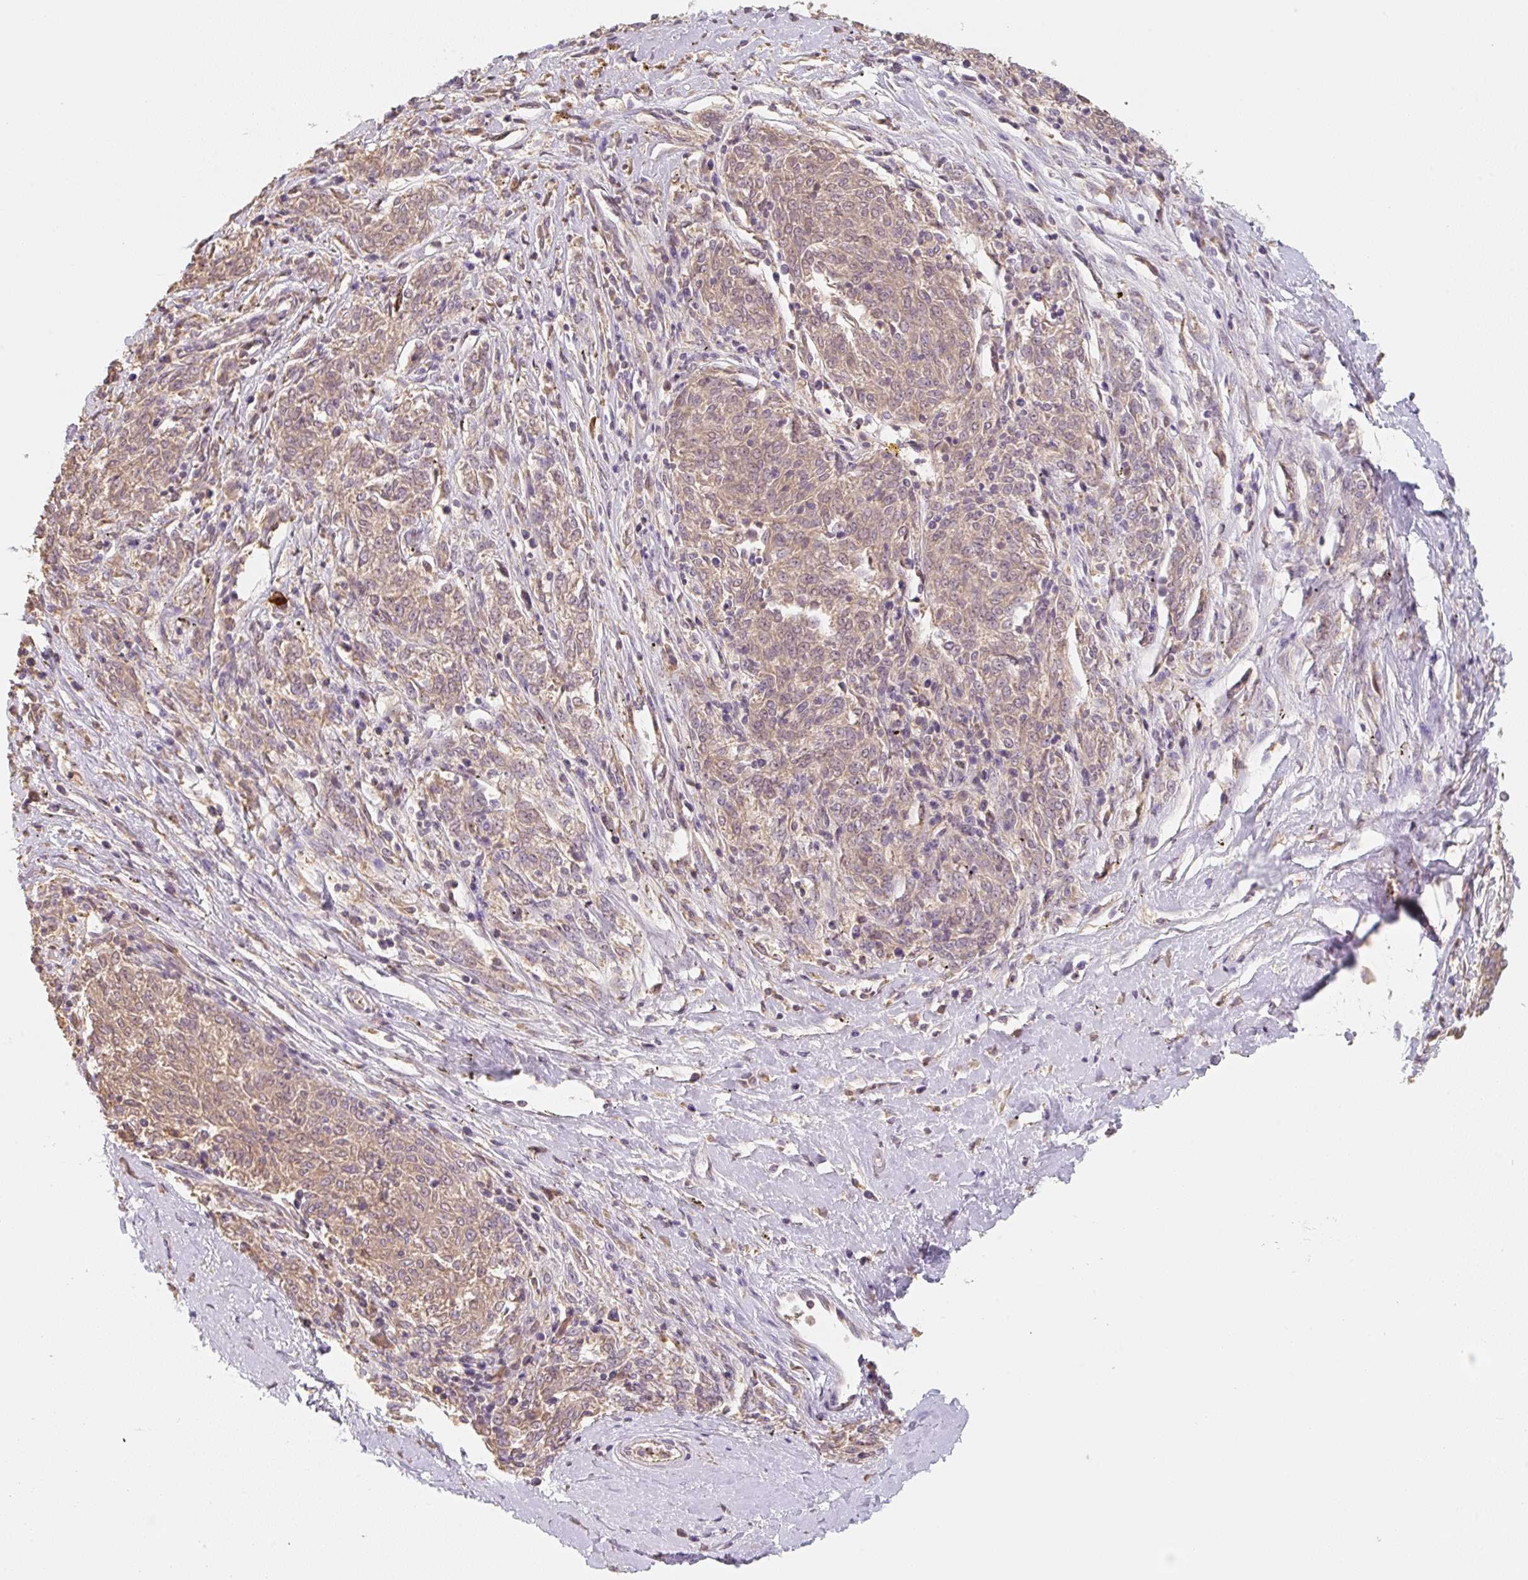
{"staining": {"intensity": "moderate", "quantity": ">75%", "location": "cytoplasmic/membranous"}, "tissue": "melanoma", "cell_type": "Tumor cells", "image_type": "cancer", "snomed": [{"axis": "morphology", "description": "Malignant melanoma, NOS"}, {"axis": "topography", "description": "Skin"}], "caption": "Protein expression analysis of malignant melanoma demonstrates moderate cytoplasmic/membranous expression in approximately >75% of tumor cells. (brown staining indicates protein expression, while blue staining denotes nuclei).", "gene": "MIA2", "patient": {"sex": "female", "age": 72}}